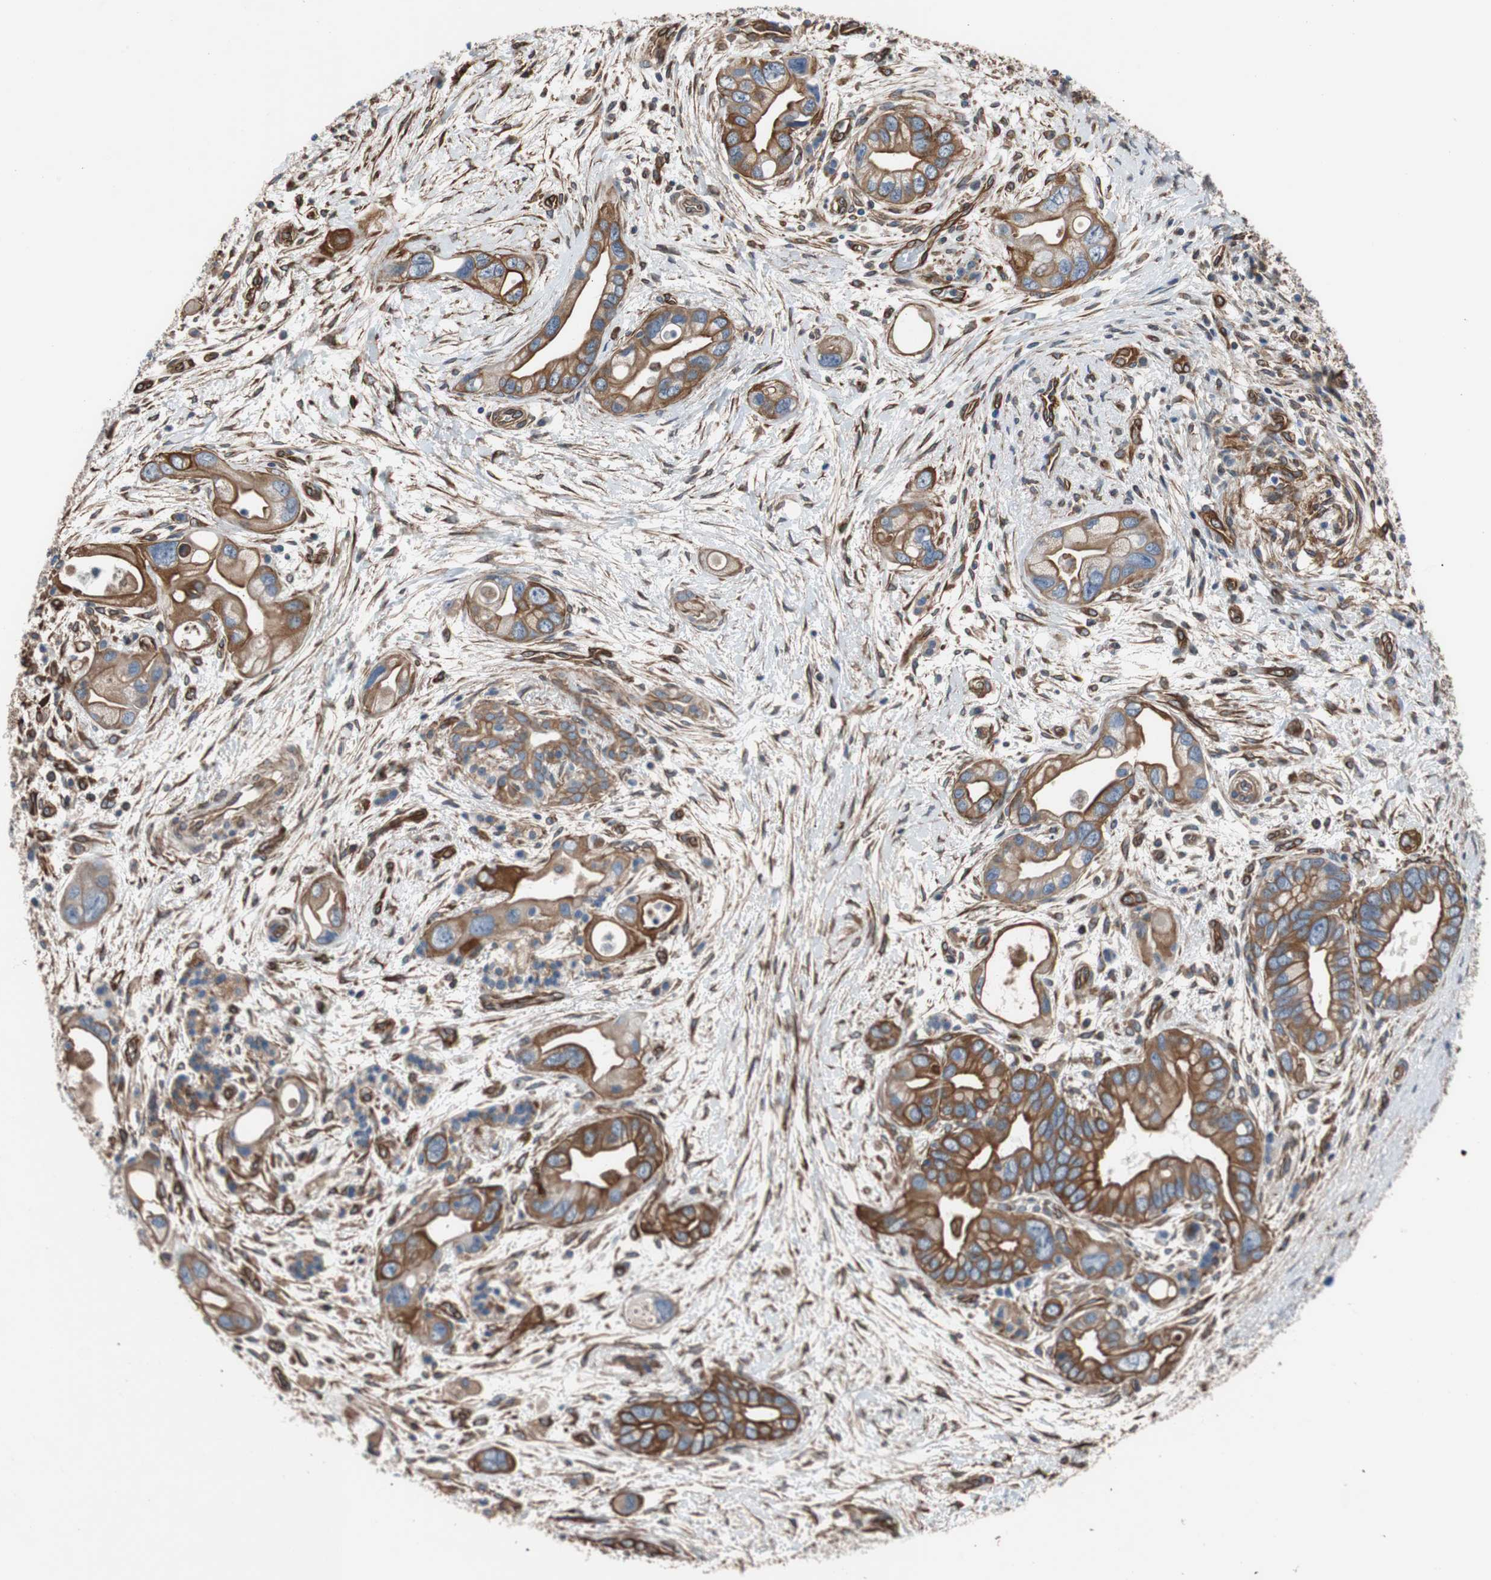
{"staining": {"intensity": "strong", "quantity": ">75%", "location": "cytoplasmic/membranous"}, "tissue": "pancreatic cancer", "cell_type": "Tumor cells", "image_type": "cancer", "snomed": [{"axis": "morphology", "description": "Adenocarcinoma, NOS"}, {"axis": "topography", "description": "Pancreas"}], "caption": "Immunohistochemical staining of pancreatic adenocarcinoma exhibits strong cytoplasmic/membranous protein expression in about >75% of tumor cells. The staining was performed using DAB (3,3'-diaminobenzidine) to visualize the protein expression in brown, while the nuclei were stained in blue with hematoxylin (Magnification: 20x).", "gene": "KIF3B", "patient": {"sex": "female", "age": 77}}